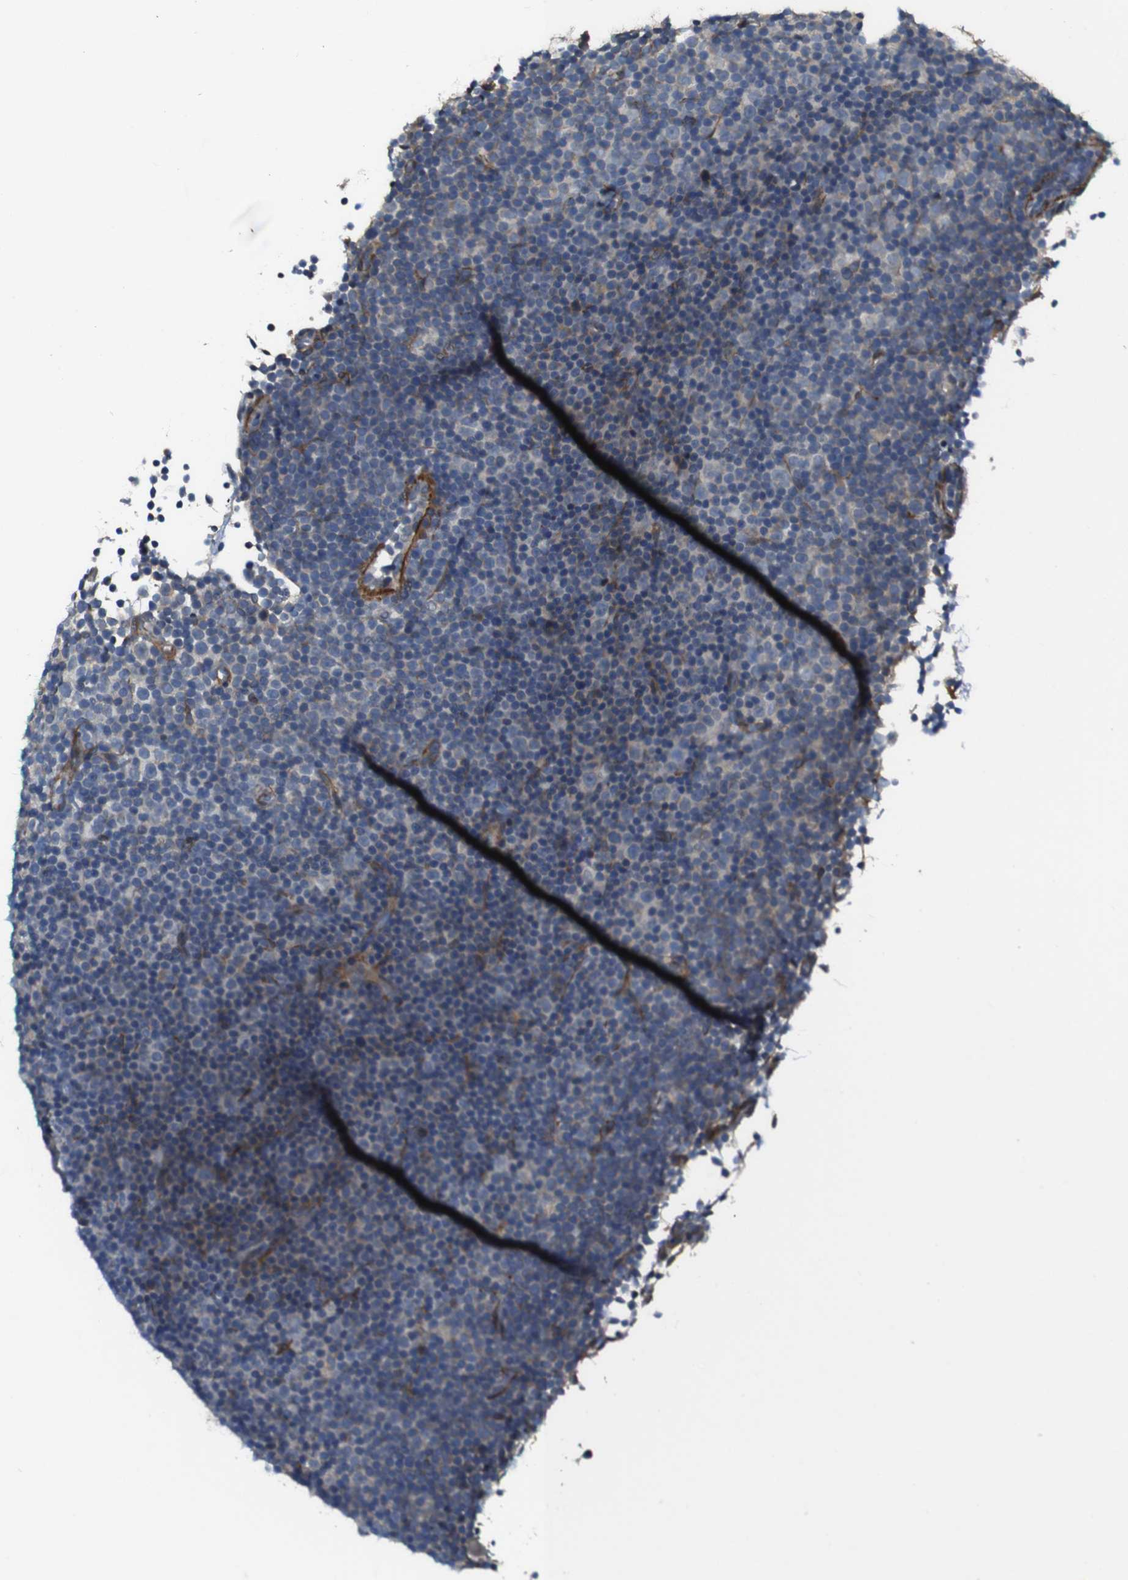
{"staining": {"intensity": "negative", "quantity": "none", "location": "none"}, "tissue": "lymphoma", "cell_type": "Tumor cells", "image_type": "cancer", "snomed": [{"axis": "morphology", "description": "Malignant lymphoma, non-Hodgkin's type, Low grade"}, {"axis": "topography", "description": "Lymph node"}], "caption": "High magnification brightfield microscopy of lymphoma stained with DAB (brown) and counterstained with hematoxylin (blue): tumor cells show no significant expression.", "gene": "GGT7", "patient": {"sex": "female", "age": 67}}